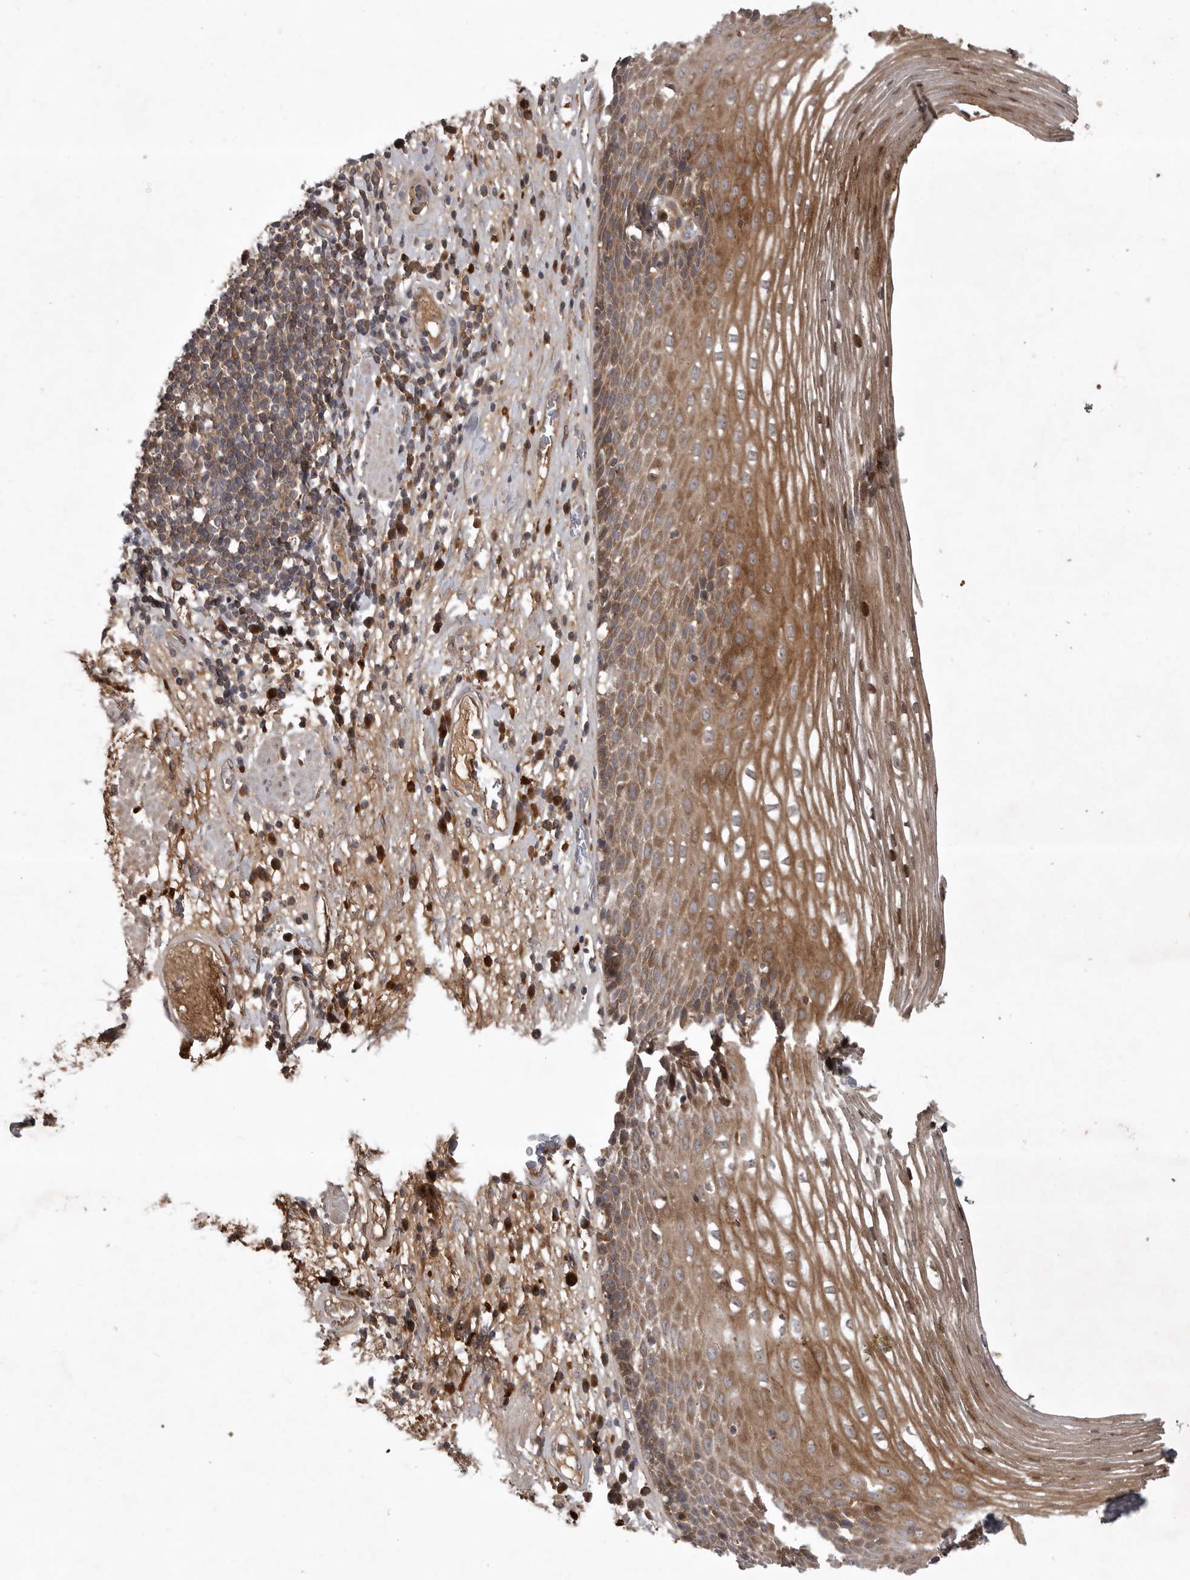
{"staining": {"intensity": "strong", "quantity": ">75%", "location": "cytoplasmic/membranous"}, "tissue": "esophagus", "cell_type": "Squamous epithelial cells", "image_type": "normal", "snomed": [{"axis": "morphology", "description": "Normal tissue, NOS"}, {"axis": "morphology", "description": "Adenocarcinoma, NOS"}, {"axis": "topography", "description": "Esophagus"}], "caption": "A brown stain labels strong cytoplasmic/membranous expression of a protein in squamous epithelial cells of normal esophagus.", "gene": "GPR31", "patient": {"sex": "male", "age": 62}}